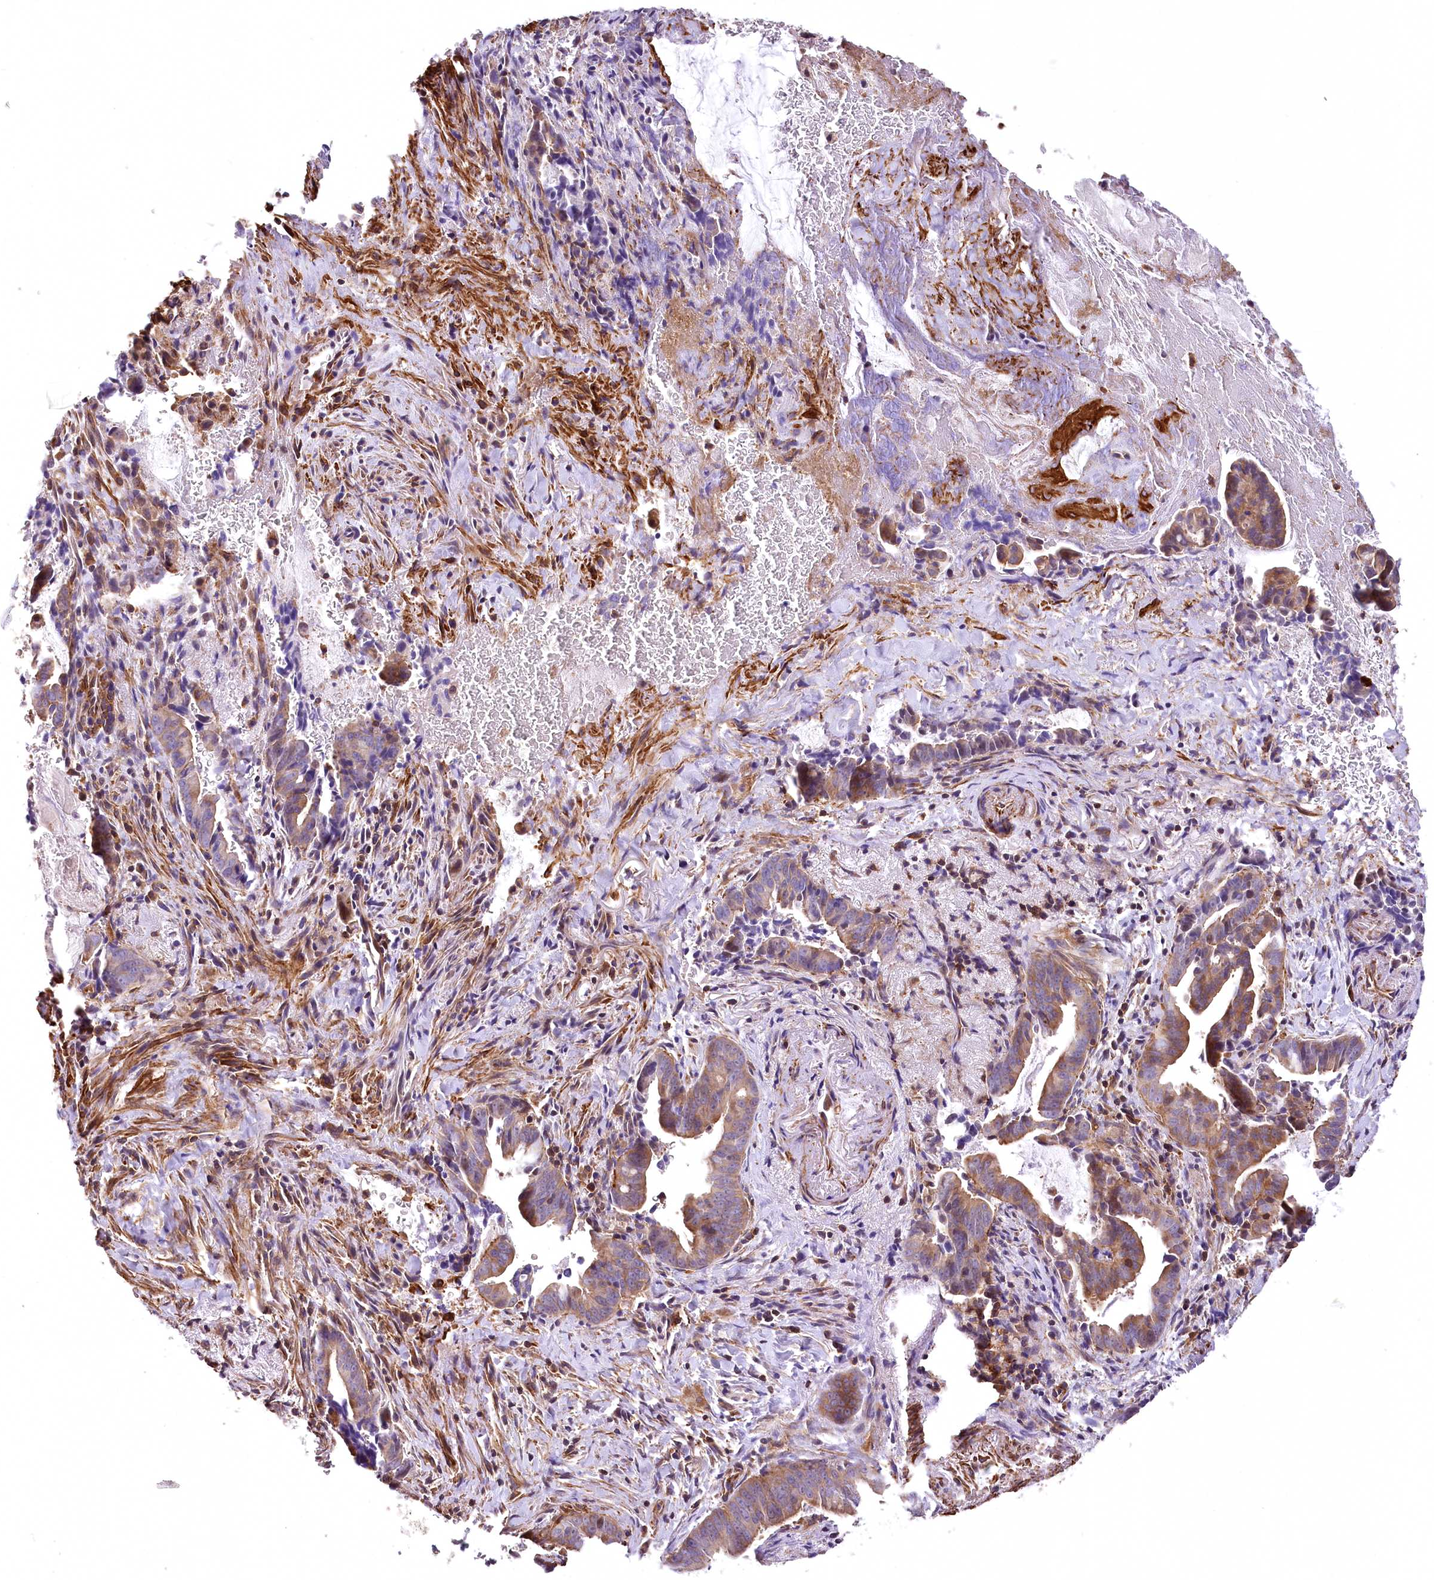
{"staining": {"intensity": "moderate", "quantity": "25%-75%", "location": "cytoplasmic/membranous"}, "tissue": "pancreatic cancer", "cell_type": "Tumor cells", "image_type": "cancer", "snomed": [{"axis": "morphology", "description": "Adenocarcinoma, NOS"}, {"axis": "topography", "description": "Pancreas"}], "caption": "Pancreatic adenocarcinoma stained for a protein shows moderate cytoplasmic/membranous positivity in tumor cells.", "gene": "DPP3", "patient": {"sex": "female", "age": 63}}